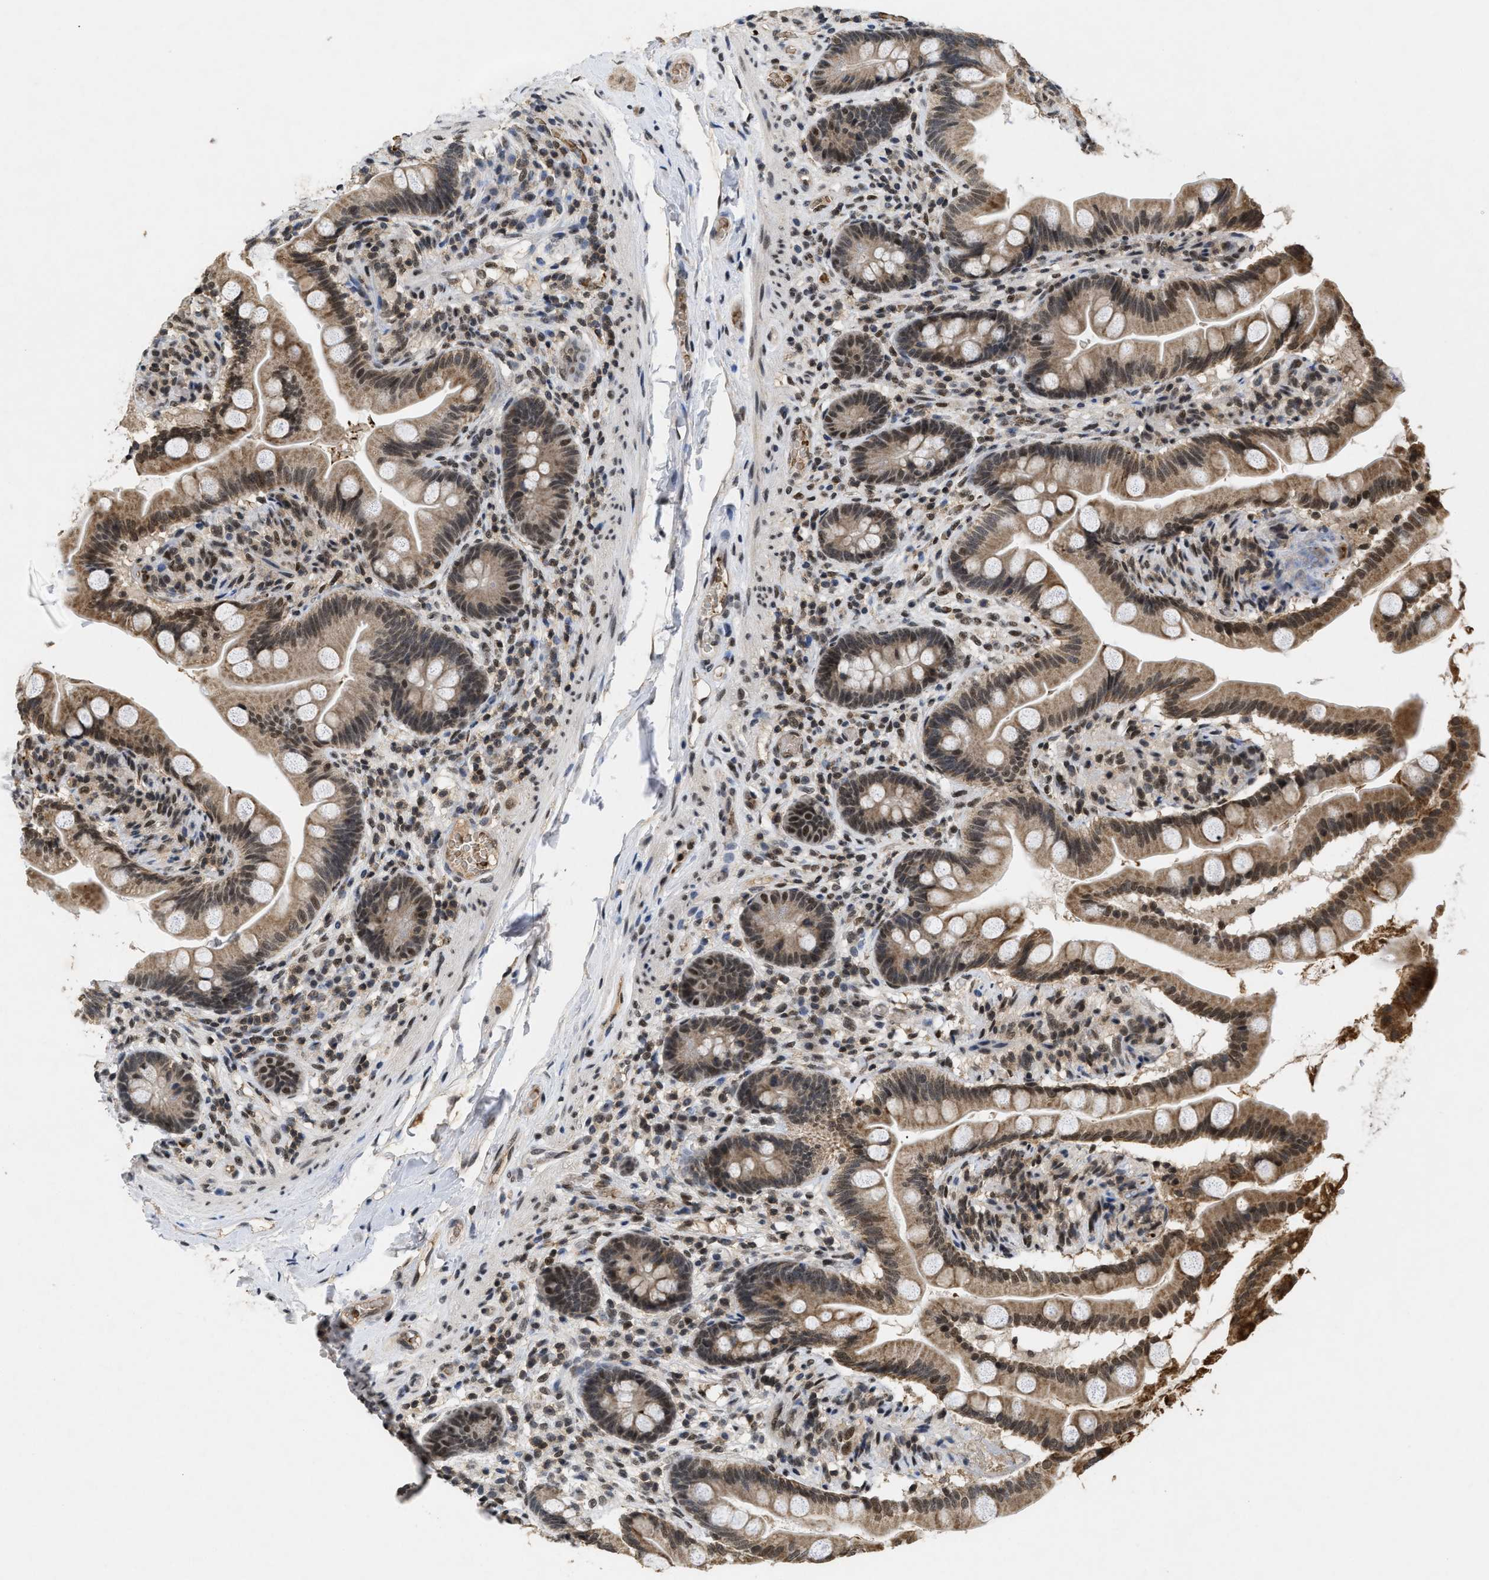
{"staining": {"intensity": "moderate", "quantity": ">75%", "location": "cytoplasmic/membranous,nuclear"}, "tissue": "small intestine", "cell_type": "Glandular cells", "image_type": "normal", "snomed": [{"axis": "morphology", "description": "Normal tissue, NOS"}, {"axis": "topography", "description": "Small intestine"}], "caption": "This histopathology image displays immunohistochemistry (IHC) staining of normal human small intestine, with medium moderate cytoplasmic/membranous,nuclear positivity in approximately >75% of glandular cells.", "gene": "ZNF346", "patient": {"sex": "female", "age": 56}}